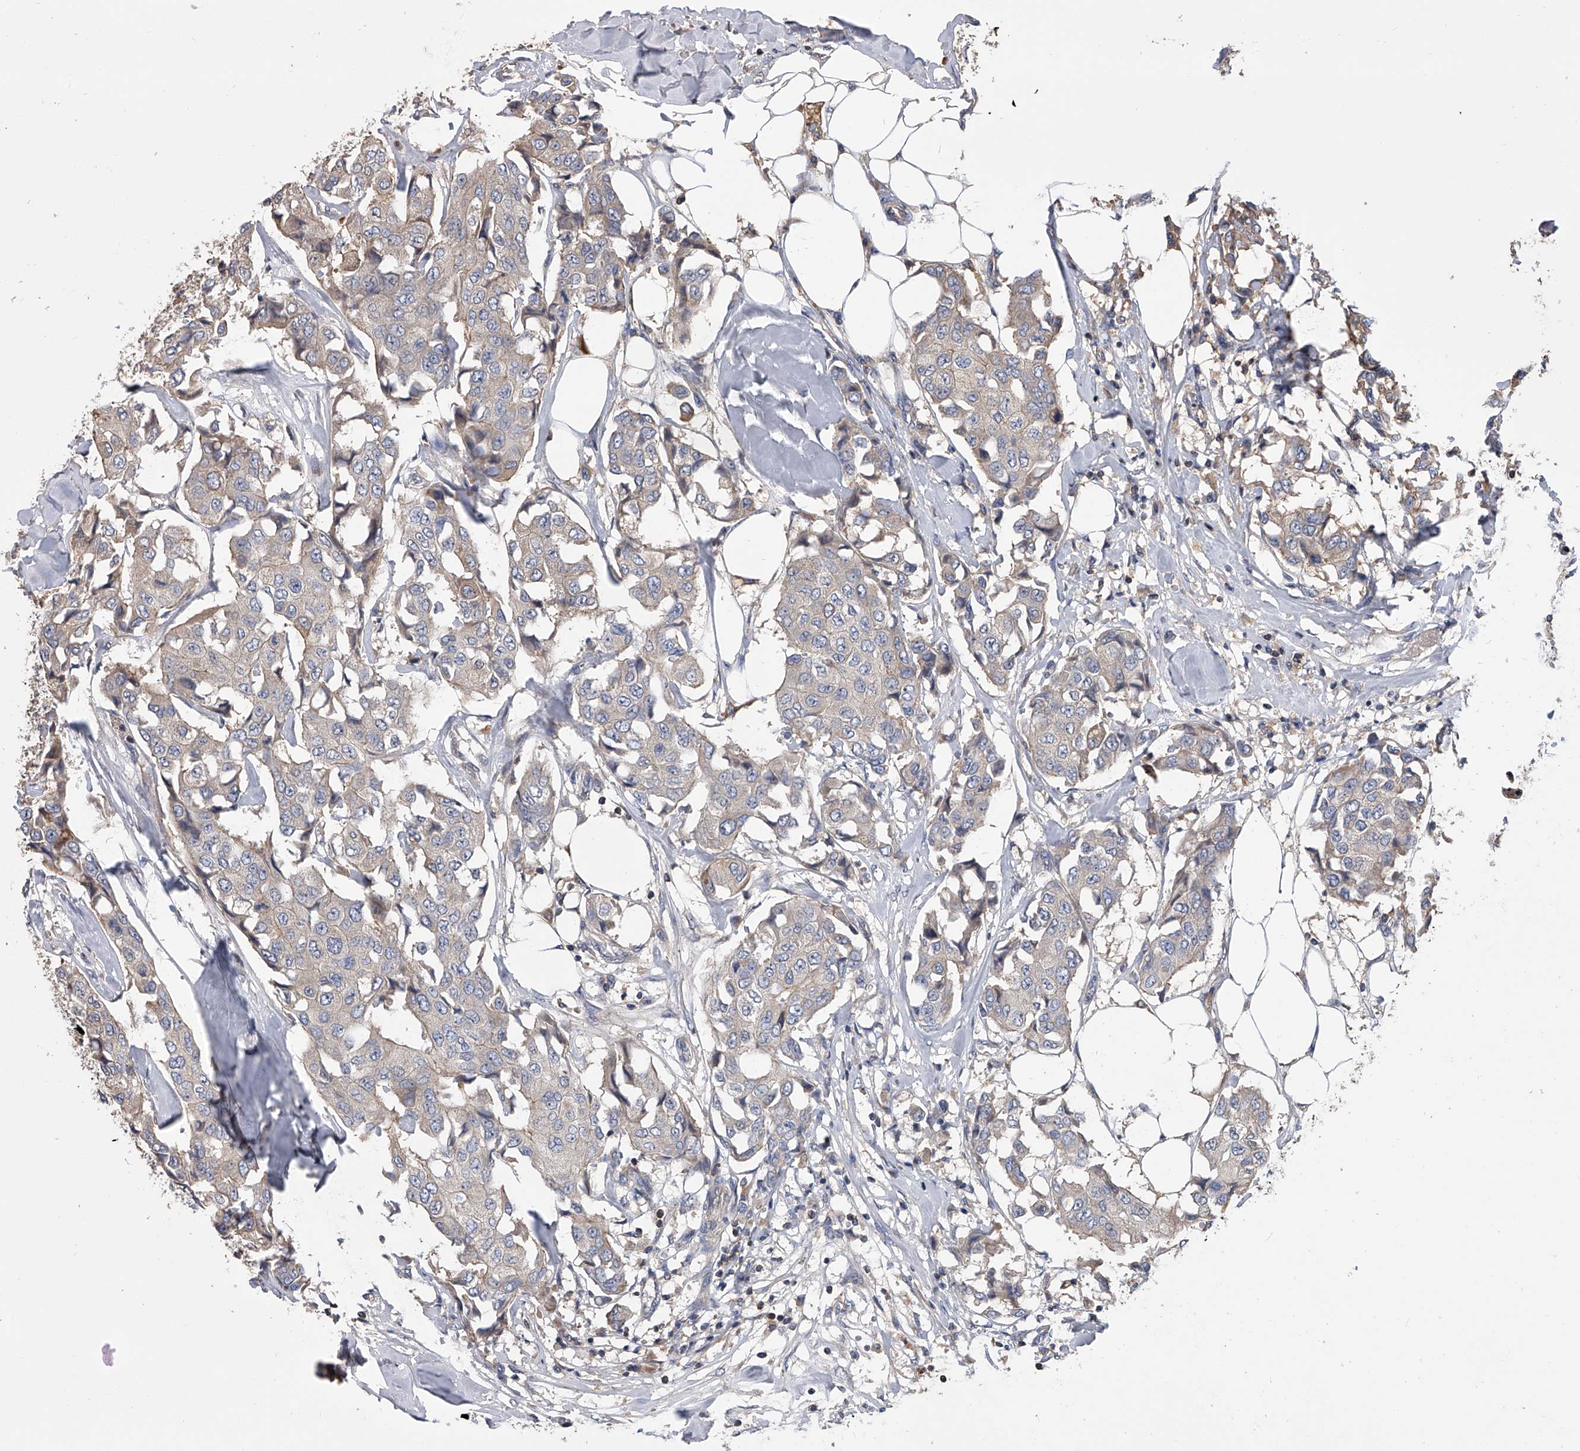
{"staining": {"intensity": "weak", "quantity": "25%-75%", "location": "cytoplasmic/membranous"}, "tissue": "breast cancer", "cell_type": "Tumor cells", "image_type": "cancer", "snomed": [{"axis": "morphology", "description": "Duct carcinoma"}, {"axis": "topography", "description": "Breast"}], "caption": "DAB immunohistochemical staining of breast infiltrating ductal carcinoma demonstrates weak cytoplasmic/membranous protein positivity in about 25%-75% of tumor cells.", "gene": "CUL7", "patient": {"sex": "female", "age": 80}}